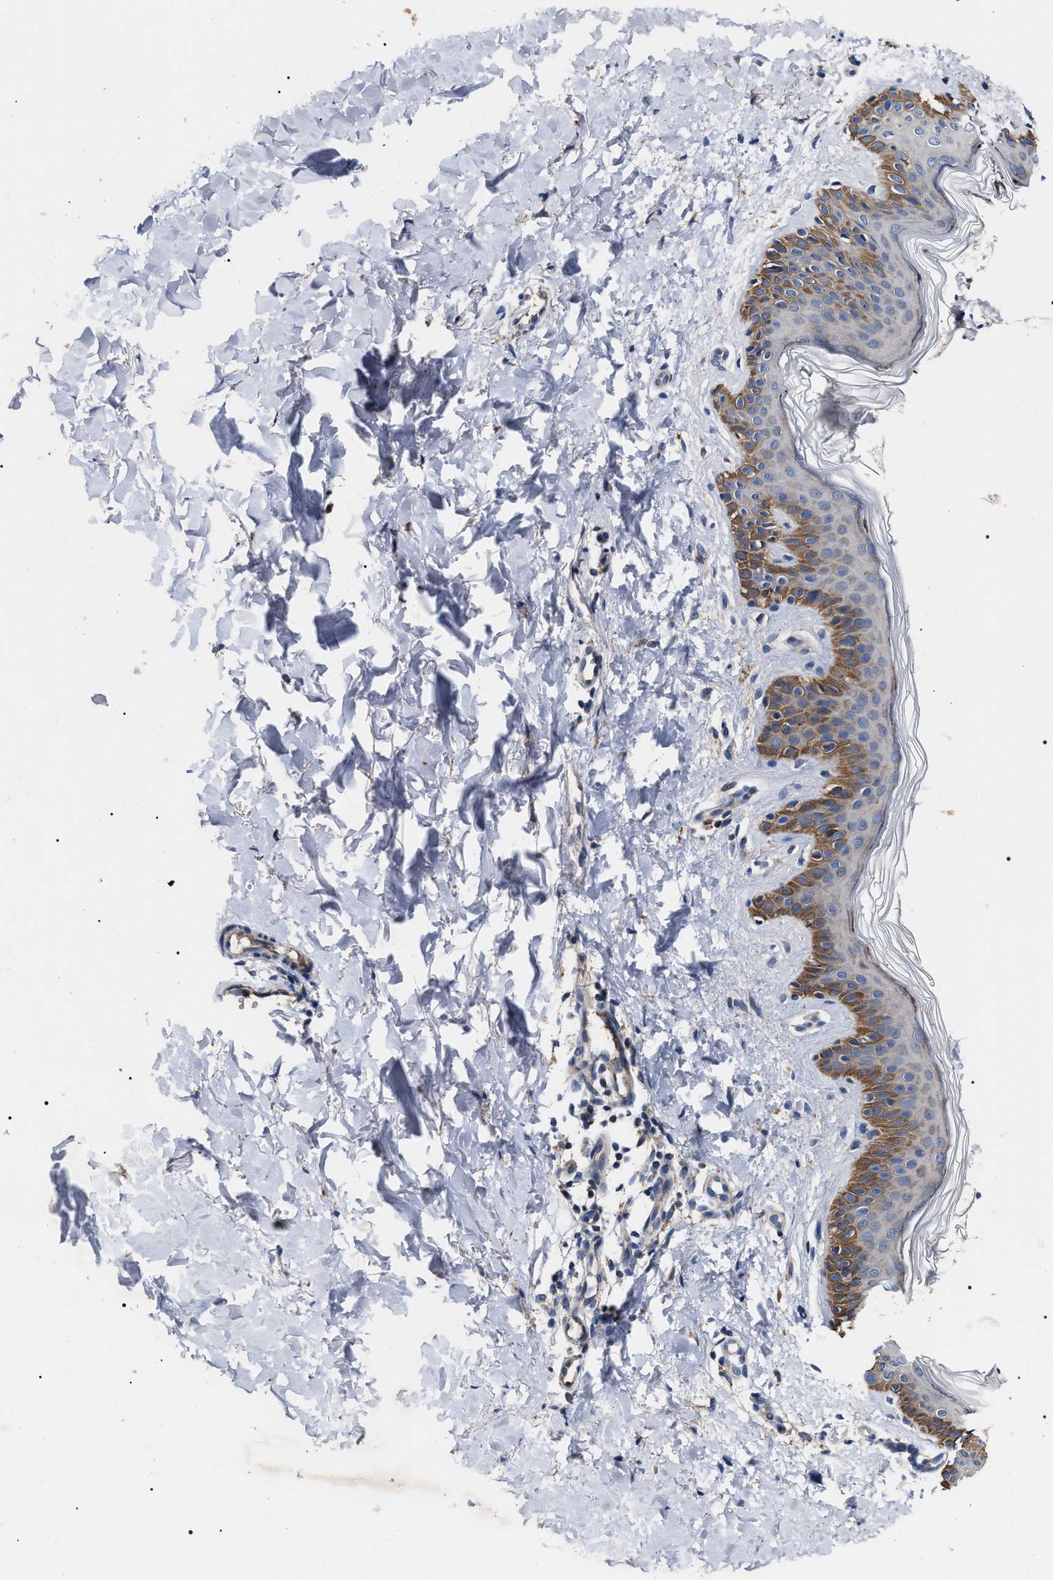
{"staining": {"intensity": "weak", "quantity": ">75%", "location": "cytoplasmic/membranous"}, "tissue": "skin", "cell_type": "Fibroblasts", "image_type": "normal", "snomed": [{"axis": "morphology", "description": "Normal tissue, NOS"}, {"axis": "topography", "description": "Skin"}], "caption": "Approximately >75% of fibroblasts in benign human skin reveal weak cytoplasmic/membranous protein staining as visualized by brown immunohistochemical staining.", "gene": "MACC1", "patient": {"sex": "male", "age": 40}}